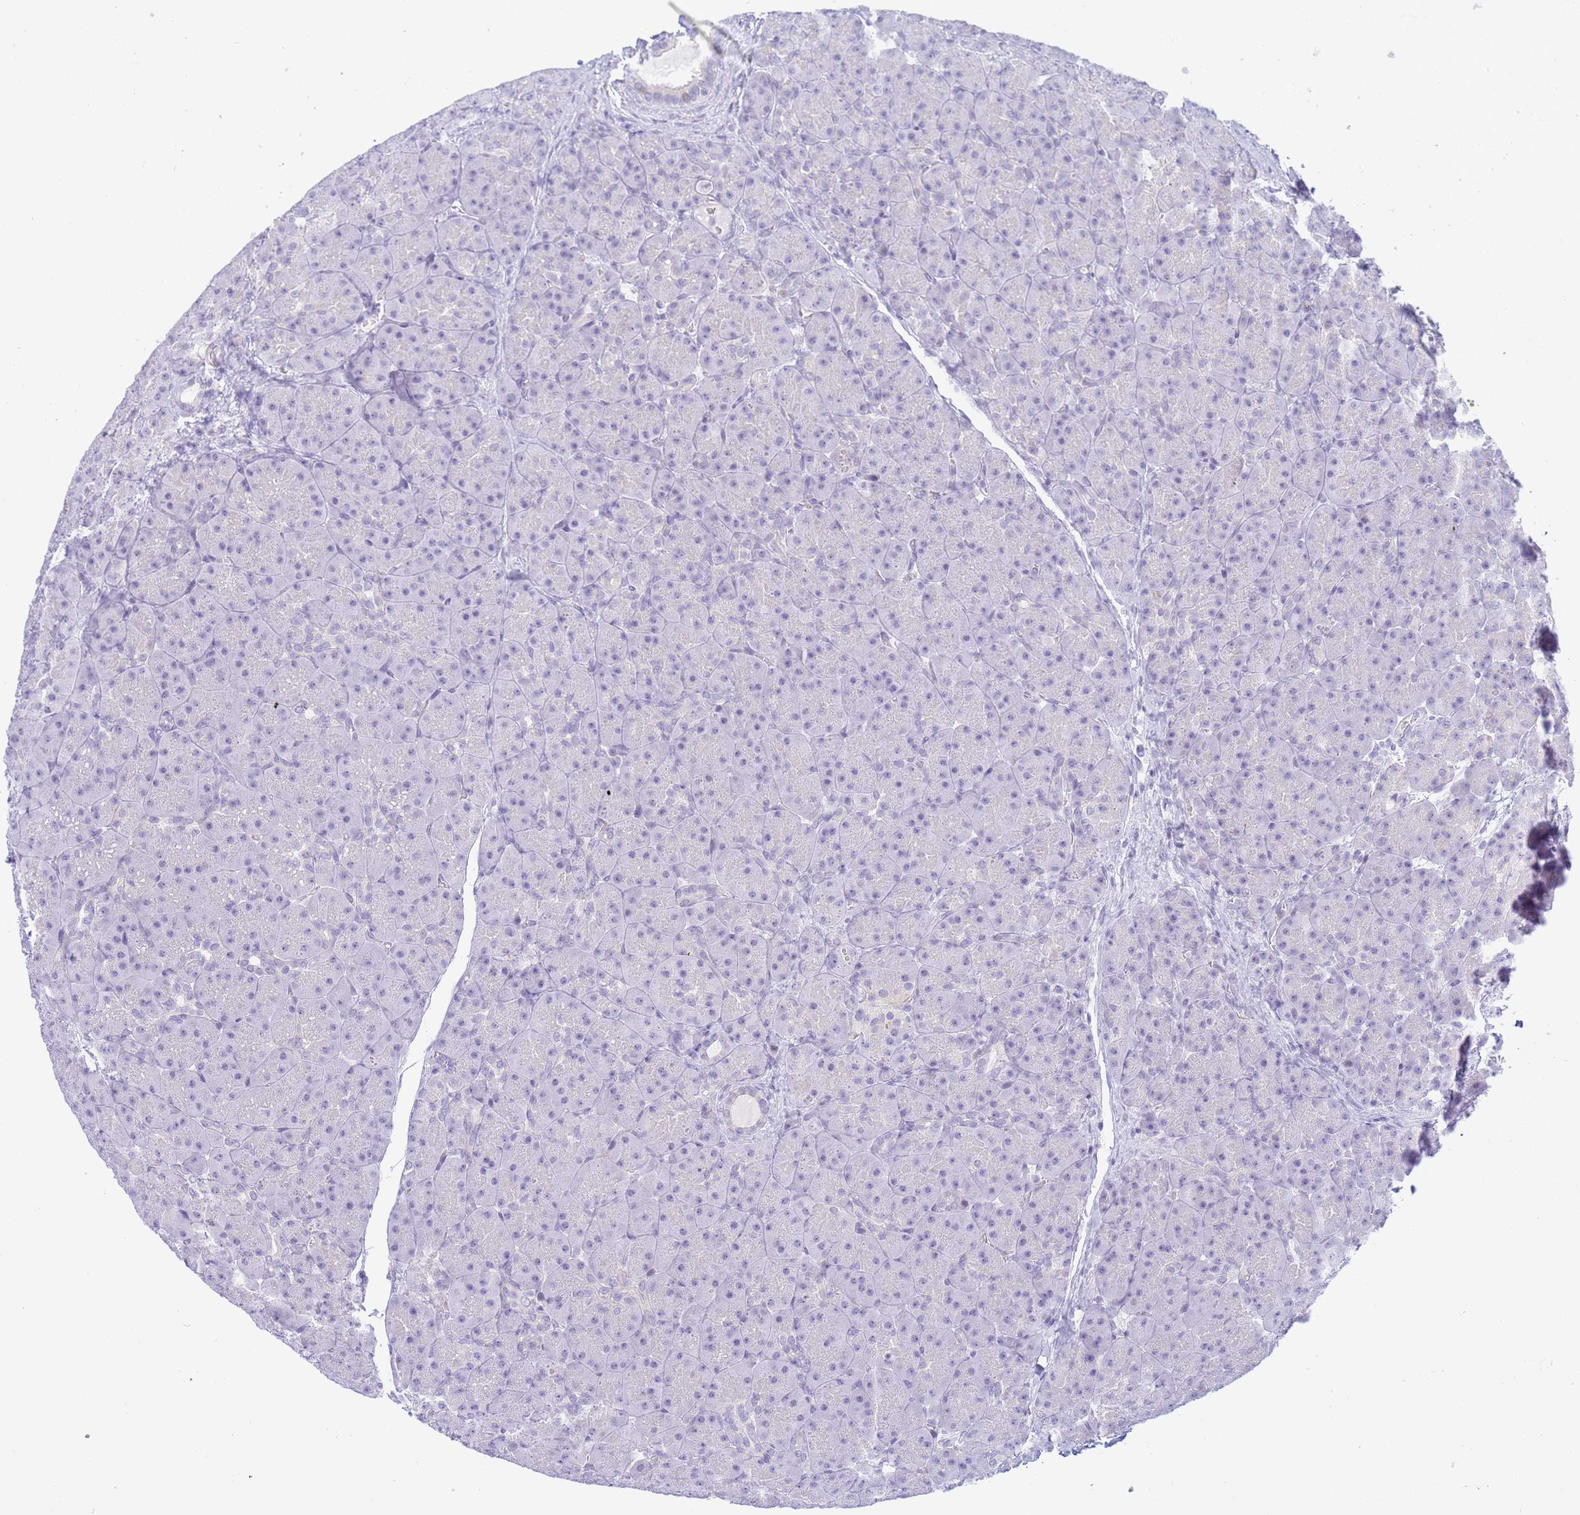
{"staining": {"intensity": "negative", "quantity": "none", "location": "none"}, "tissue": "pancreas", "cell_type": "Exocrine glandular cells", "image_type": "normal", "snomed": [{"axis": "morphology", "description": "Normal tissue, NOS"}, {"axis": "topography", "description": "Pancreas"}], "caption": "Micrograph shows no significant protein positivity in exocrine glandular cells of normal pancreas. (DAB IHC, high magnification).", "gene": "SNX20", "patient": {"sex": "male", "age": 66}}